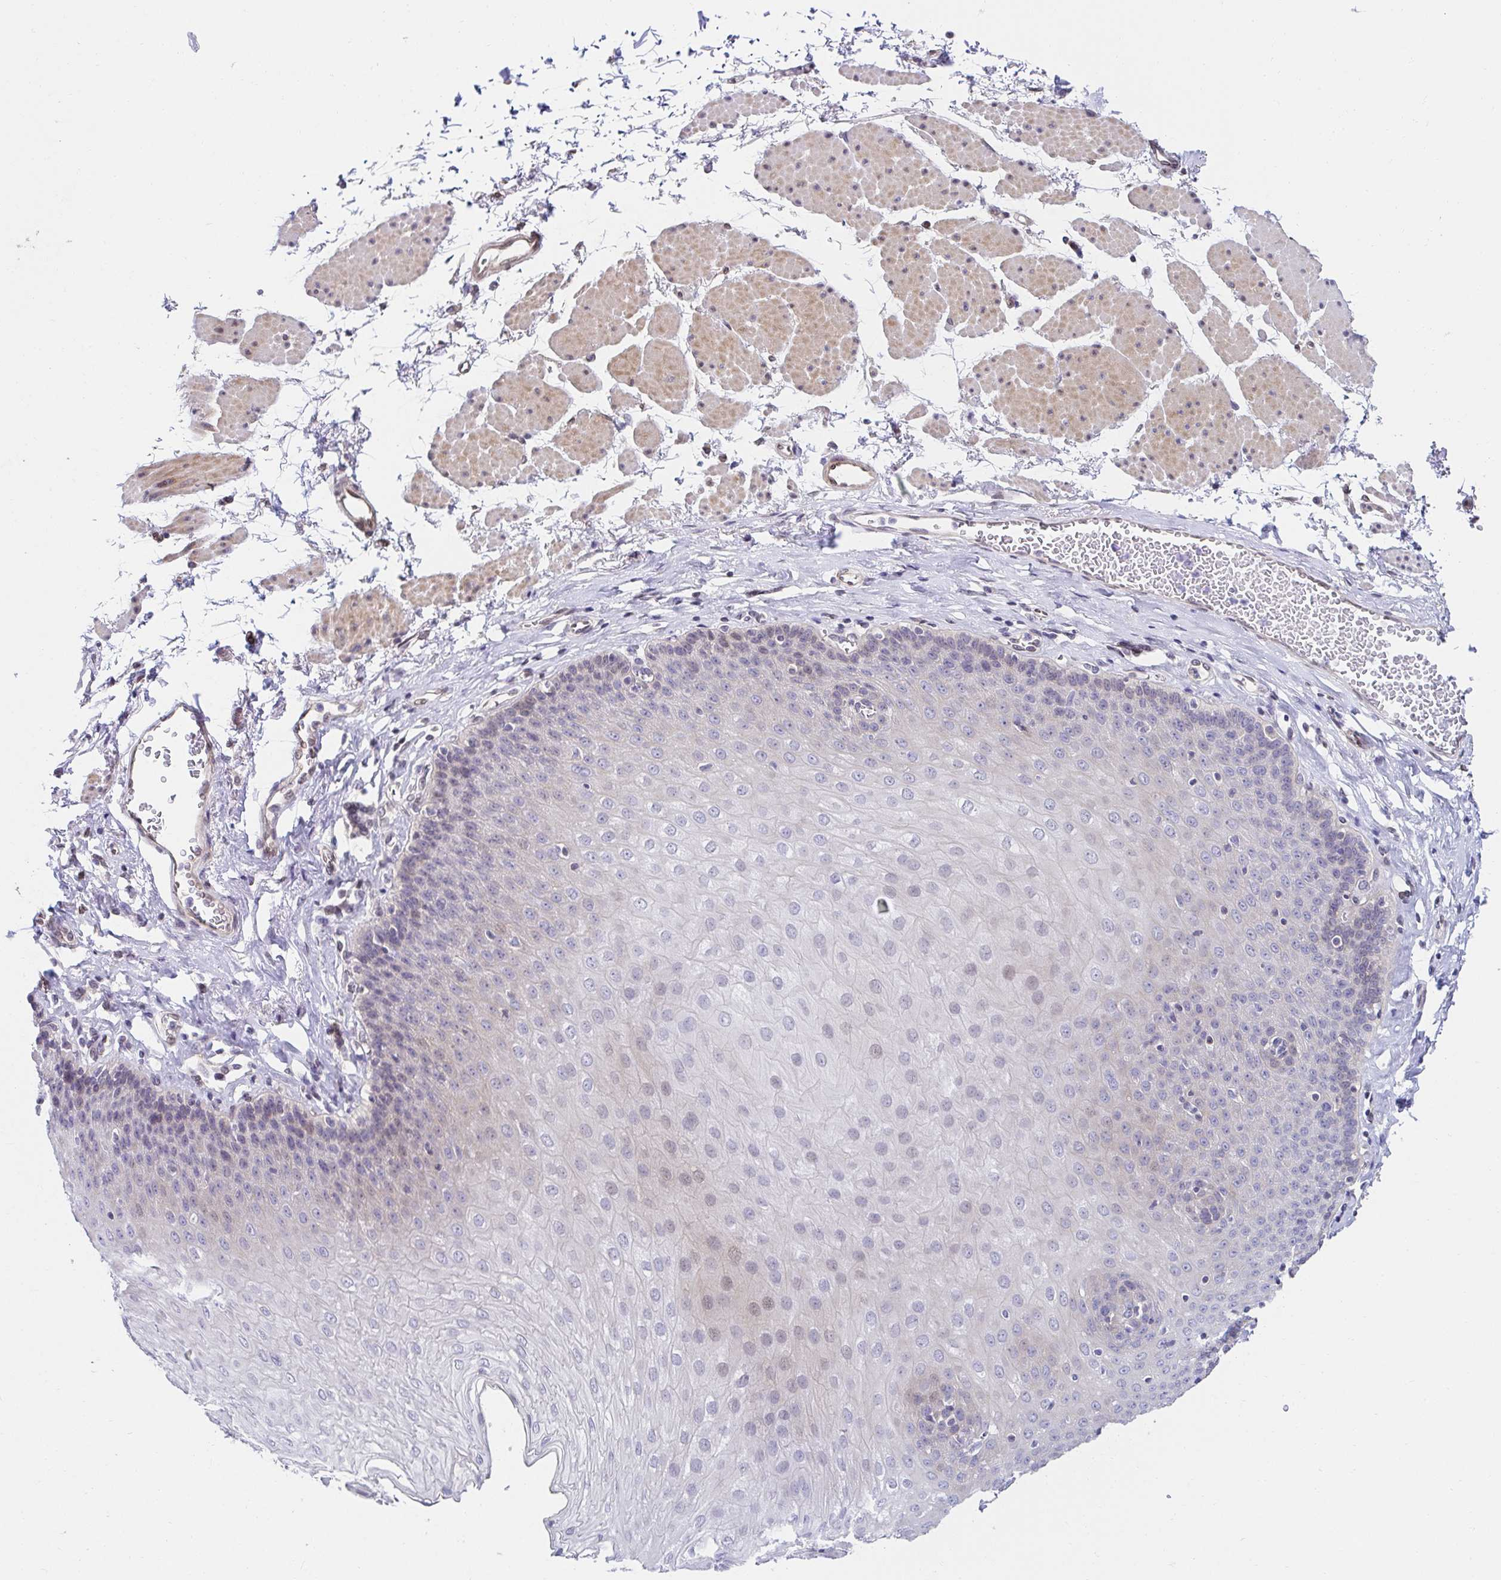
{"staining": {"intensity": "weak", "quantity": "<25%", "location": "nuclear"}, "tissue": "esophagus", "cell_type": "Squamous epithelial cells", "image_type": "normal", "snomed": [{"axis": "morphology", "description": "Normal tissue, NOS"}, {"axis": "topography", "description": "Esophagus"}], "caption": "Squamous epithelial cells show no significant protein staining in normal esophagus. (DAB (3,3'-diaminobenzidine) immunohistochemistry with hematoxylin counter stain).", "gene": "AKAP14", "patient": {"sex": "female", "age": 81}}